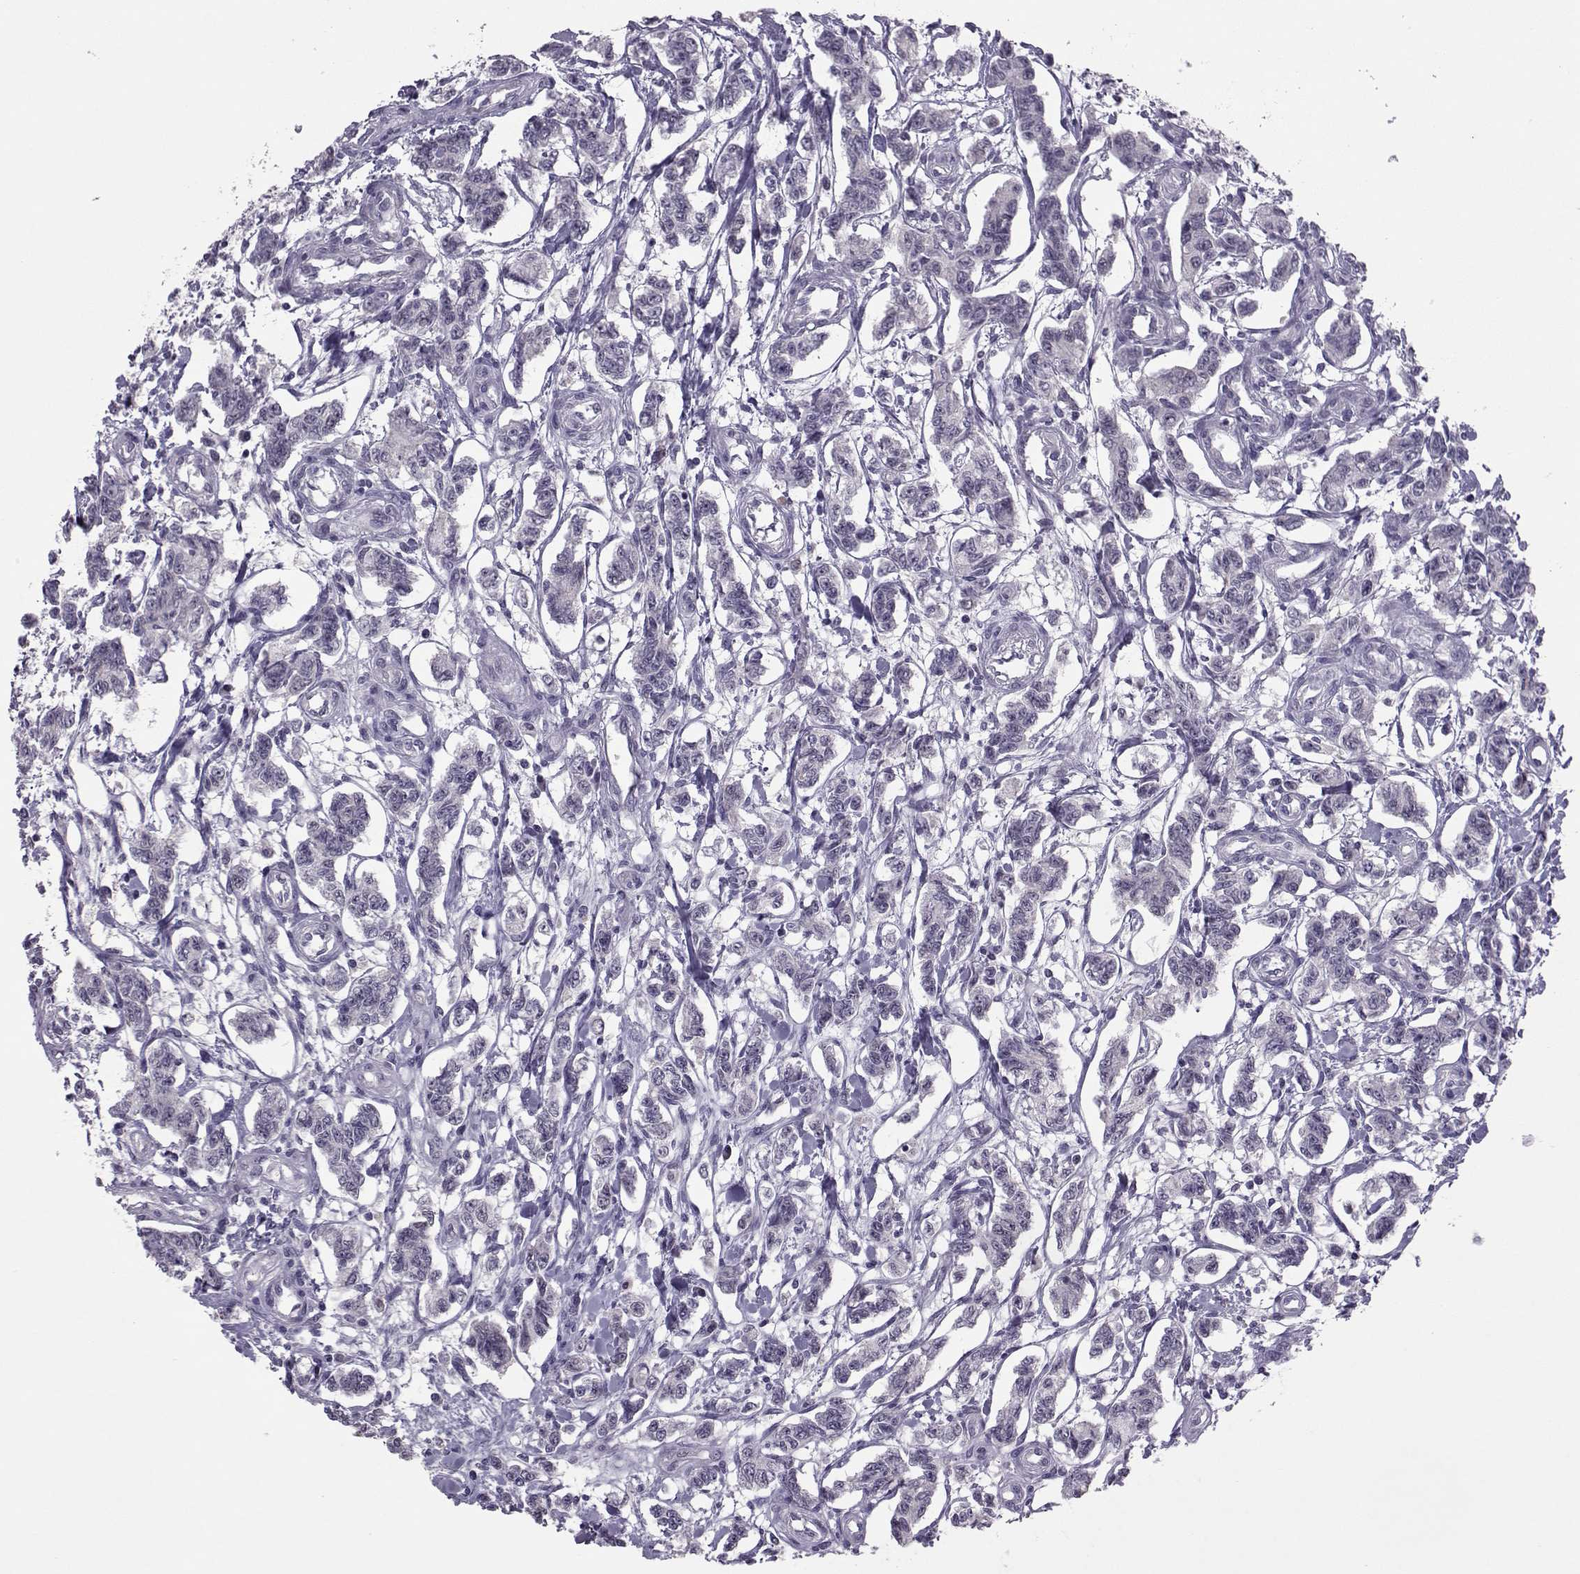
{"staining": {"intensity": "negative", "quantity": "none", "location": "none"}, "tissue": "carcinoid", "cell_type": "Tumor cells", "image_type": "cancer", "snomed": [{"axis": "morphology", "description": "Carcinoid, malignant, NOS"}, {"axis": "topography", "description": "Kidney"}], "caption": "Immunohistochemistry (IHC) of carcinoid displays no staining in tumor cells.", "gene": "ASRGL1", "patient": {"sex": "female", "age": 41}}